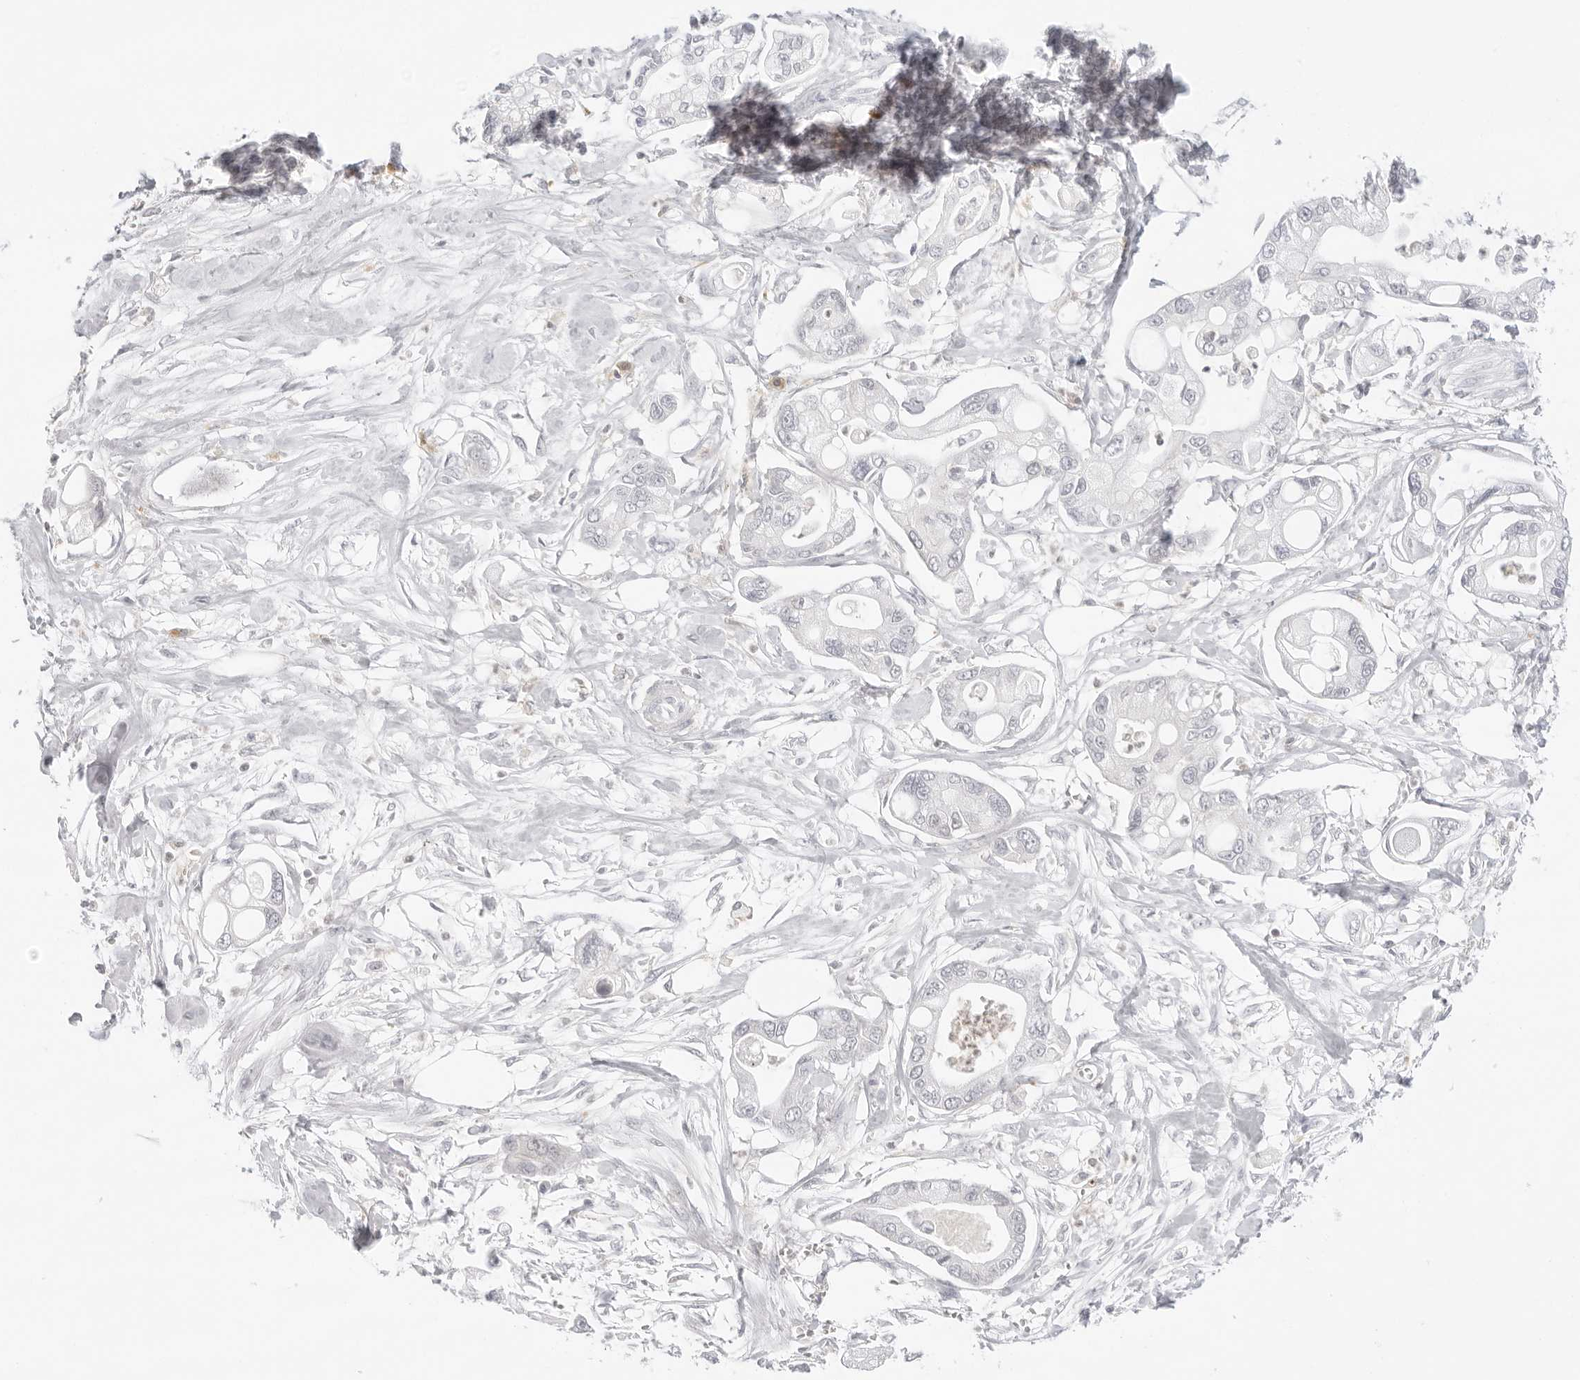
{"staining": {"intensity": "negative", "quantity": "none", "location": "none"}, "tissue": "pancreatic cancer", "cell_type": "Tumor cells", "image_type": "cancer", "snomed": [{"axis": "morphology", "description": "Adenocarcinoma, NOS"}, {"axis": "topography", "description": "Pancreas"}], "caption": "DAB (3,3'-diaminobenzidine) immunohistochemical staining of adenocarcinoma (pancreatic) reveals no significant expression in tumor cells.", "gene": "TNFRSF14", "patient": {"sex": "male", "age": 68}}